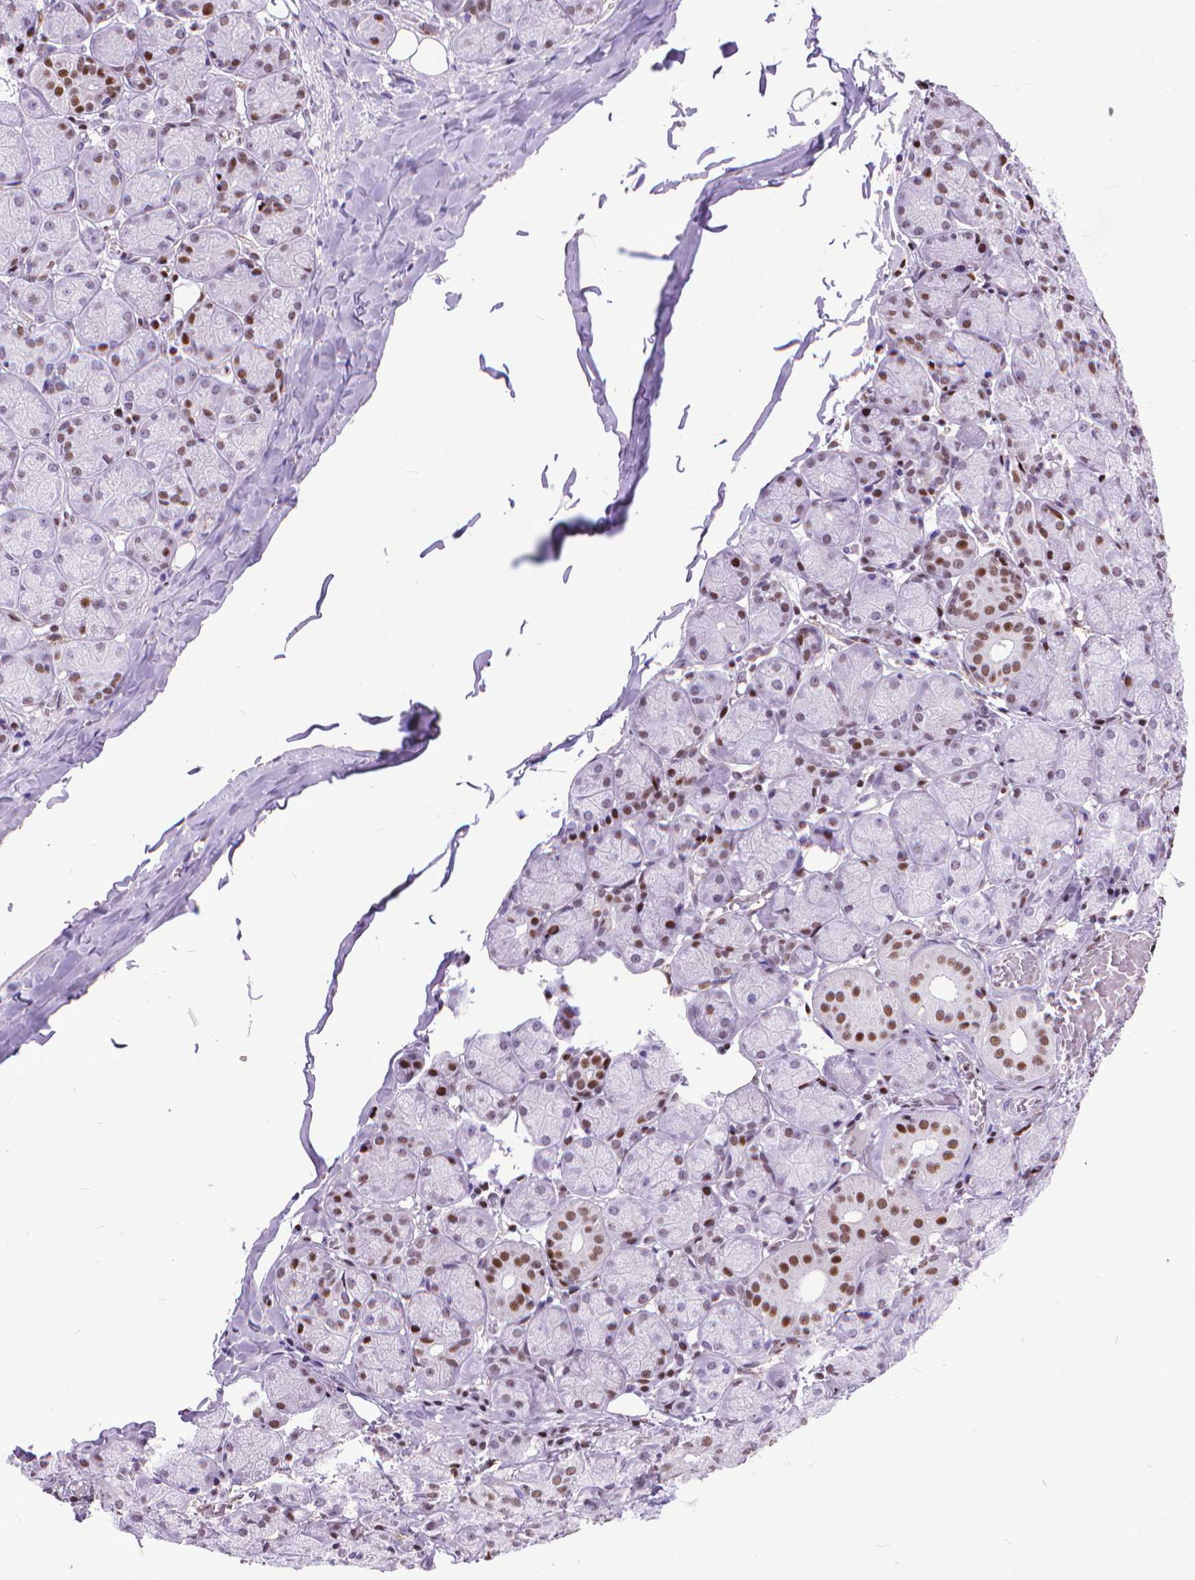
{"staining": {"intensity": "moderate", "quantity": "25%-75%", "location": "nuclear"}, "tissue": "salivary gland", "cell_type": "Glandular cells", "image_type": "normal", "snomed": [{"axis": "morphology", "description": "Normal tissue, NOS"}, {"axis": "topography", "description": "Salivary gland"}, {"axis": "topography", "description": "Peripheral nerve tissue"}], "caption": "Glandular cells exhibit medium levels of moderate nuclear staining in about 25%-75% of cells in normal human salivary gland. (brown staining indicates protein expression, while blue staining denotes nuclei).", "gene": "POLE4", "patient": {"sex": "female", "age": 24}}